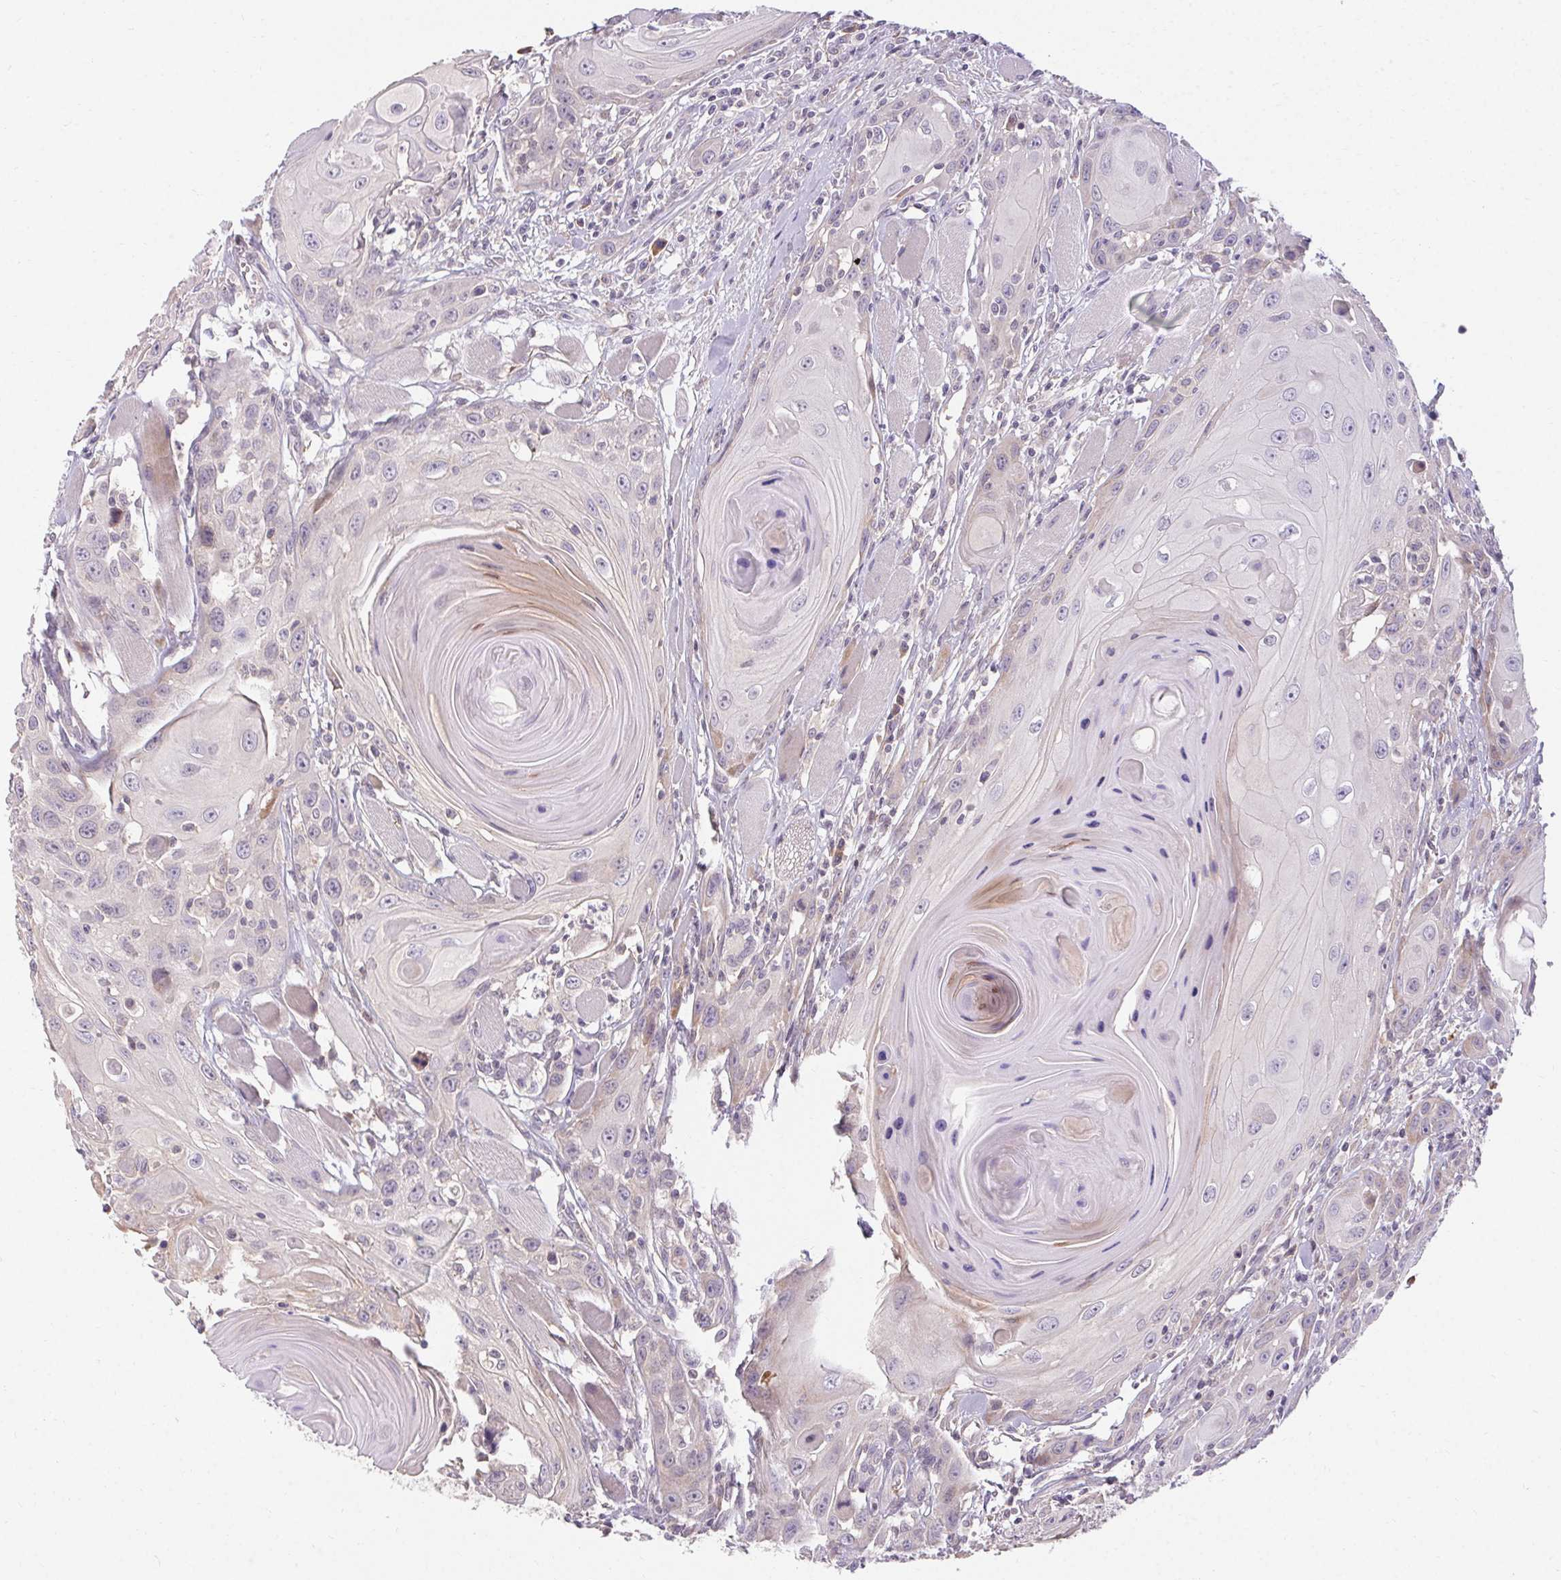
{"staining": {"intensity": "negative", "quantity": "none", "location": "none"}, "tissue": "head and neck cancer", "cell_type": "Tumor cells", "image_type": "cancer", "snomed": [{"axis": "morphology", "description": "Squamous cell carcinoma, NOS"}, {"axis": "topography", "description": "Head-Neck"}], "caption": "The immunohistochemistry histopathology image has no significant expression in tumor cells of squamous cell carcinoma (head and neck) tissue.", "gene": "TMEM52B", "patient": {"sex": "female", "age": 80}}